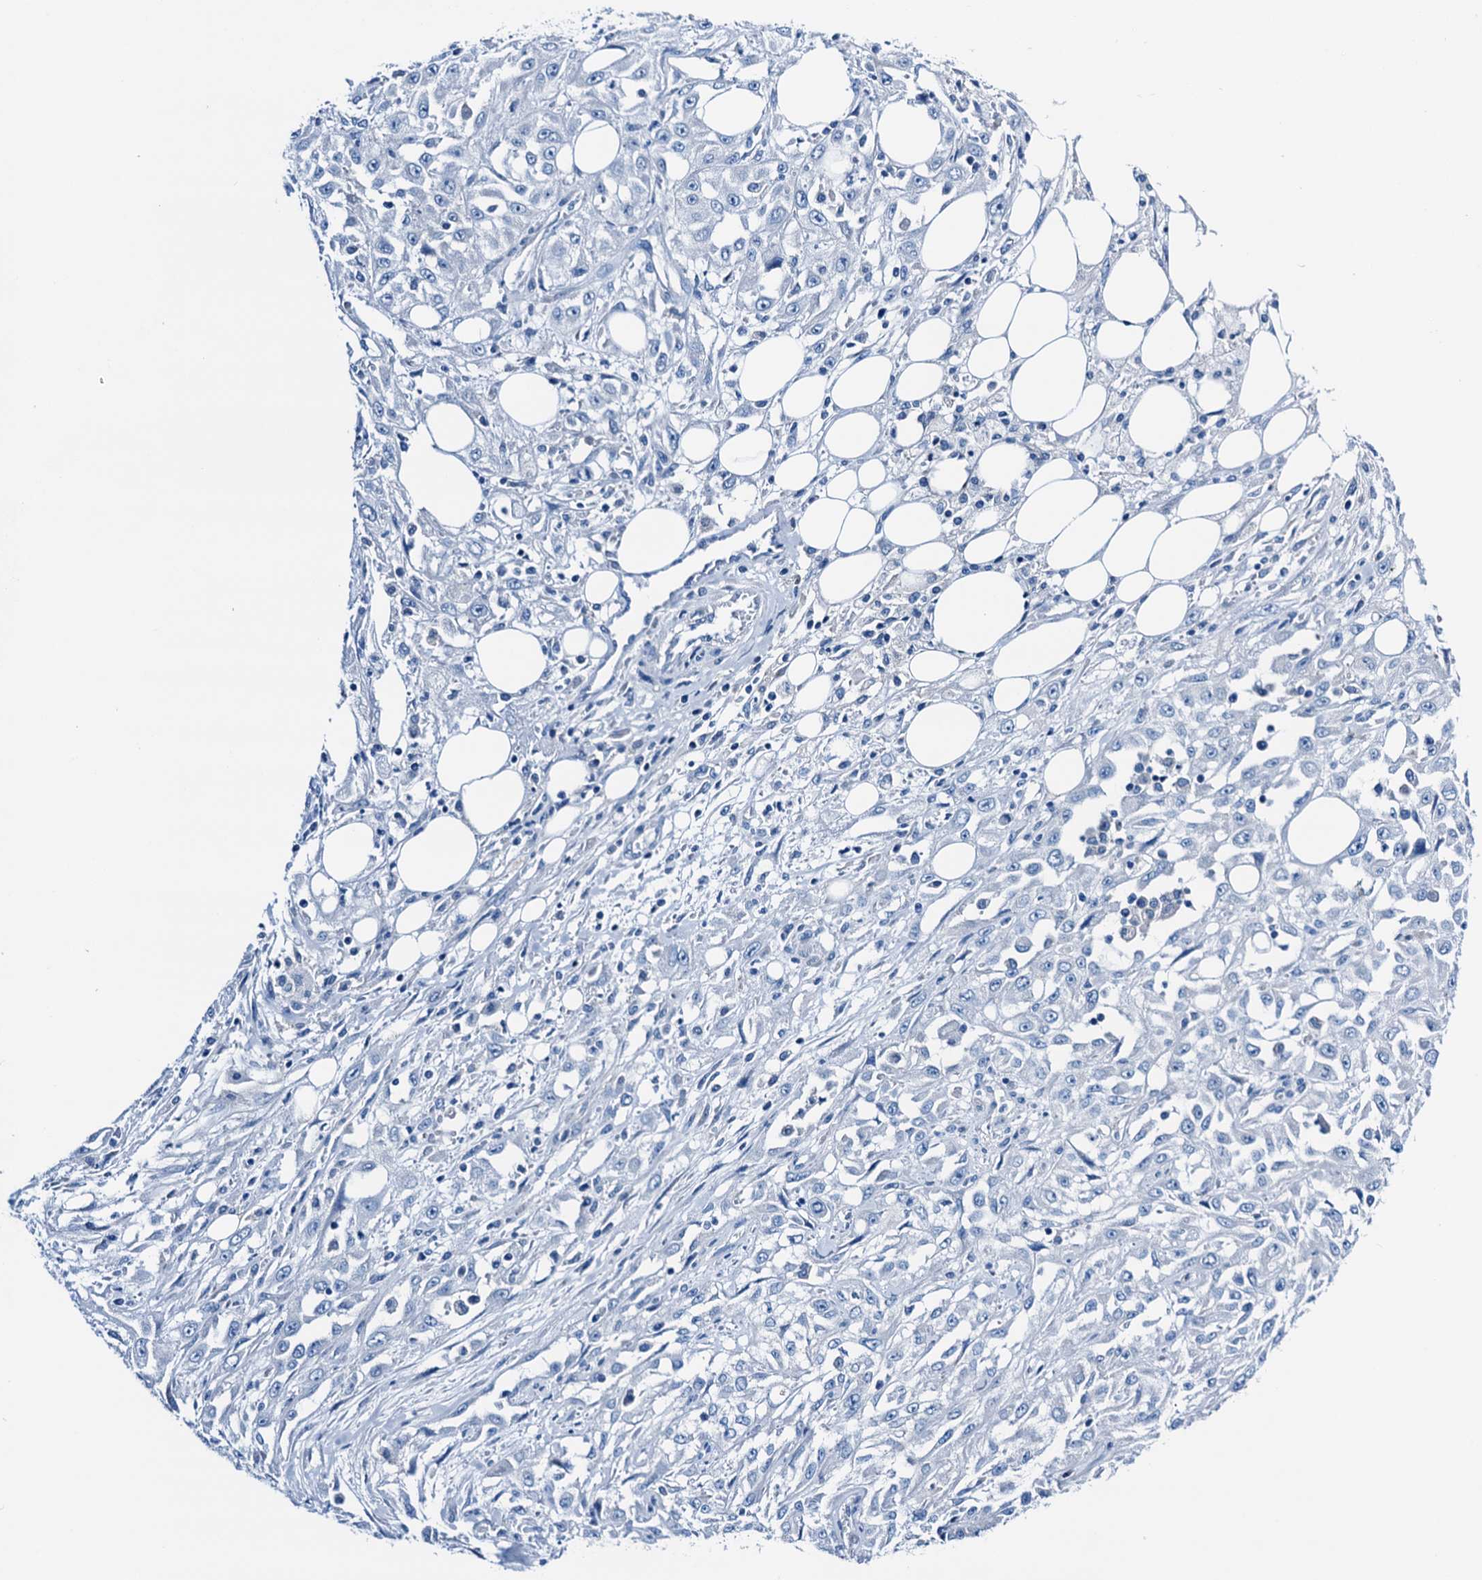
{"staining": {"intensity": "negative", "quantity": "none", "location": "none"}, "tissue": "skin cancer", "cell_type": "Tumor cells", "image_type": "cancer", "snomed": [{"axis": "morphology", "description": "Squamous cell carcinoma, NOS"}, {"axis": "morphology", "description": "Squamous cell carcinoma, metastatic, NOS"}, {"axis": "topography", "description": "Skin"}, {"axis": "topography", "description": "Lymph node"}], "caption": "Tumor cells show no significant positivity in skin cancer (squamous cell carcinoma).", "gene": "C1QTNF4", "patient": {"sex": "male", "age": 75}}